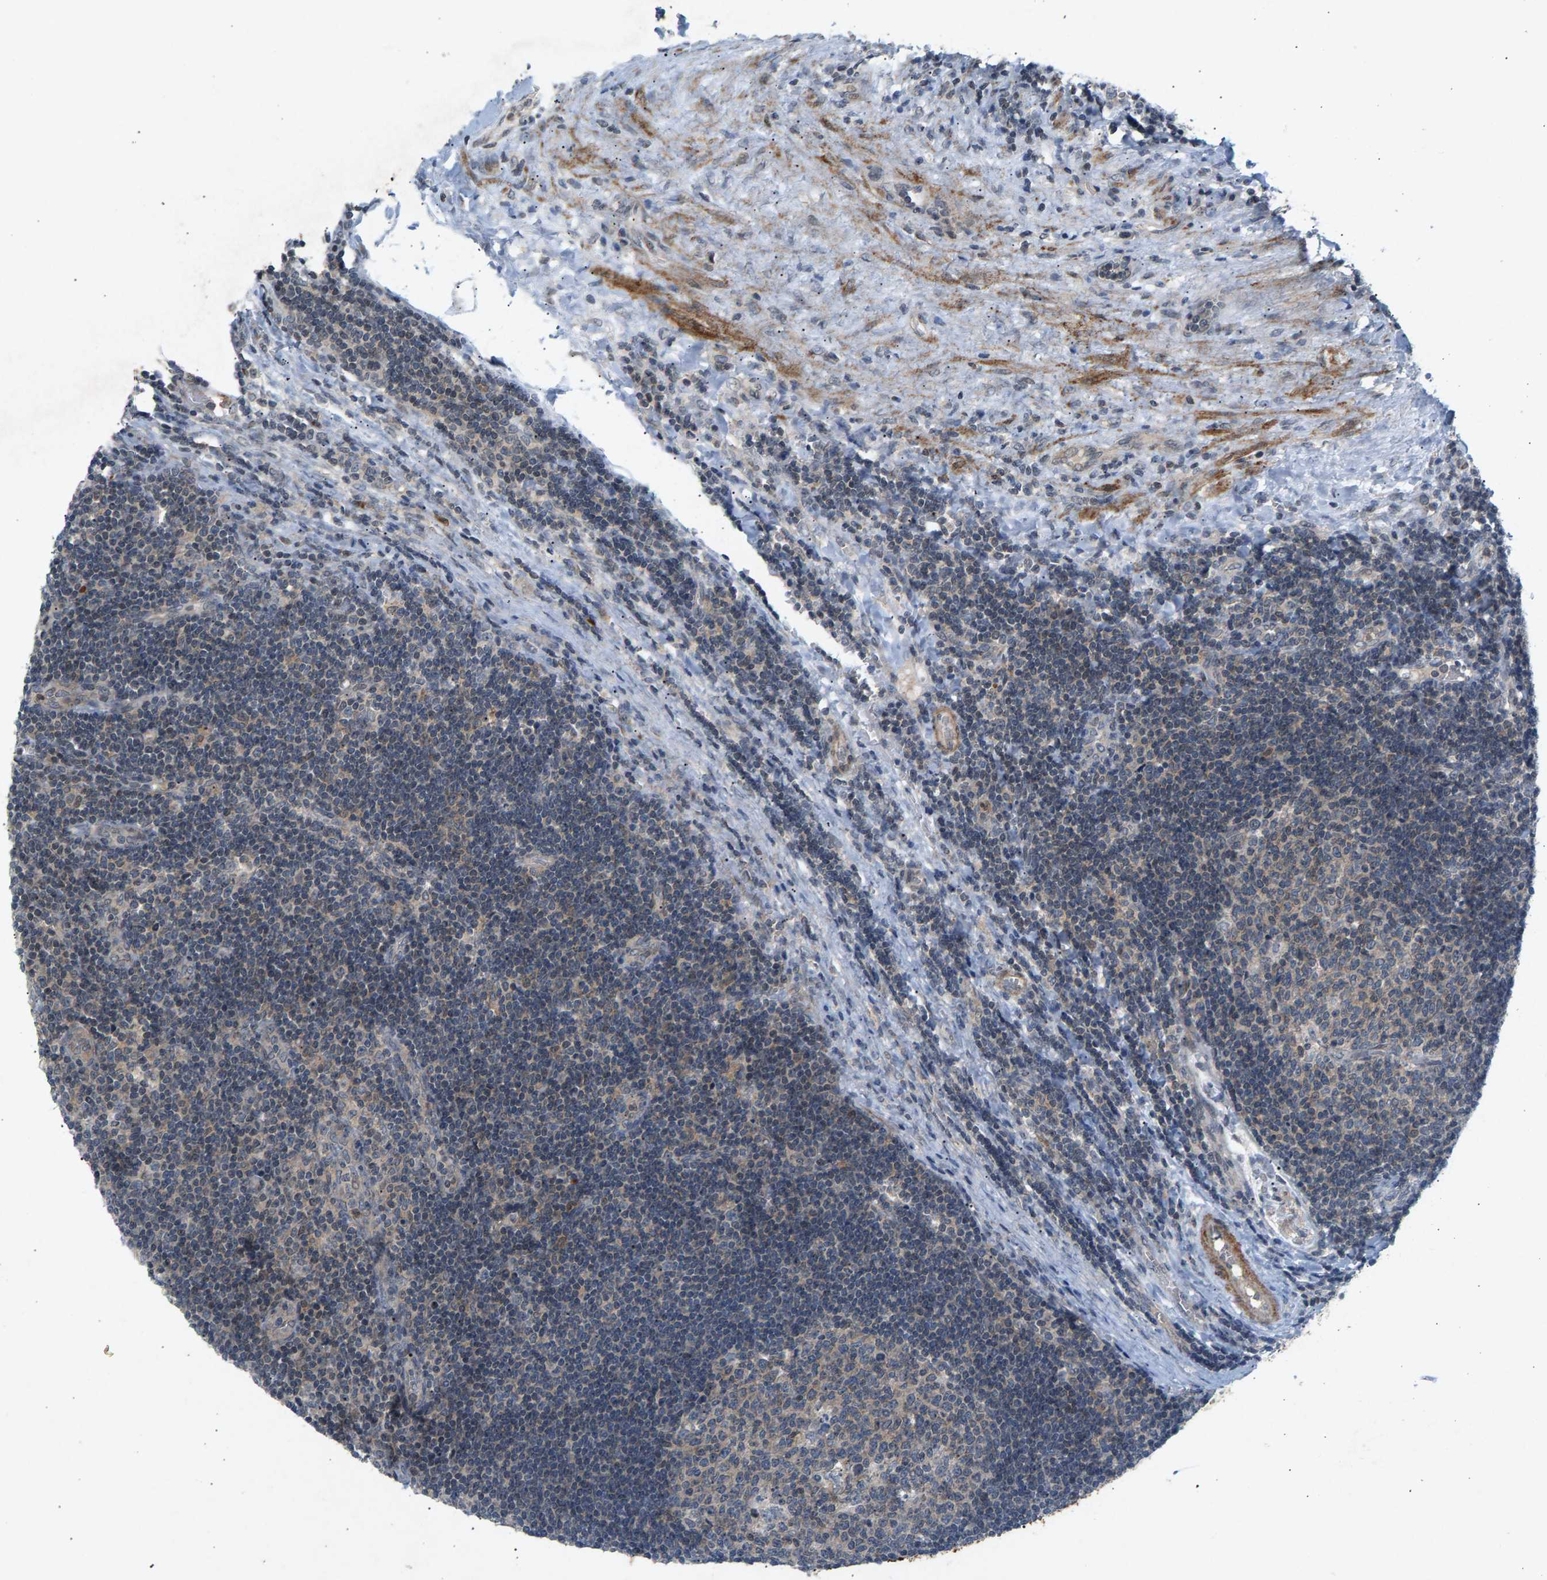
{"staining": {"intensity": "weak", "quantity": ">75%", "location": "cytoplasmic/membranous"}, "tissue": "lymph node", "cell_type": "Germinal center cells", "image_type": "normal", "snomed": [{"axis": "morphology", "description": "Normal tissue, NOS"}, {"axis": "topography", "description": "Lymph node"}, {"axis": "topography", "description": "Salivary gland"}], "caption": "Lymph node stained with DAB IHC demonstrates low levels of weak cytoplasmic/membranous expression in about >75% of germinal center cells.", "gene": "ZPR1", "patient": {"sex": "male", "age": 8}}